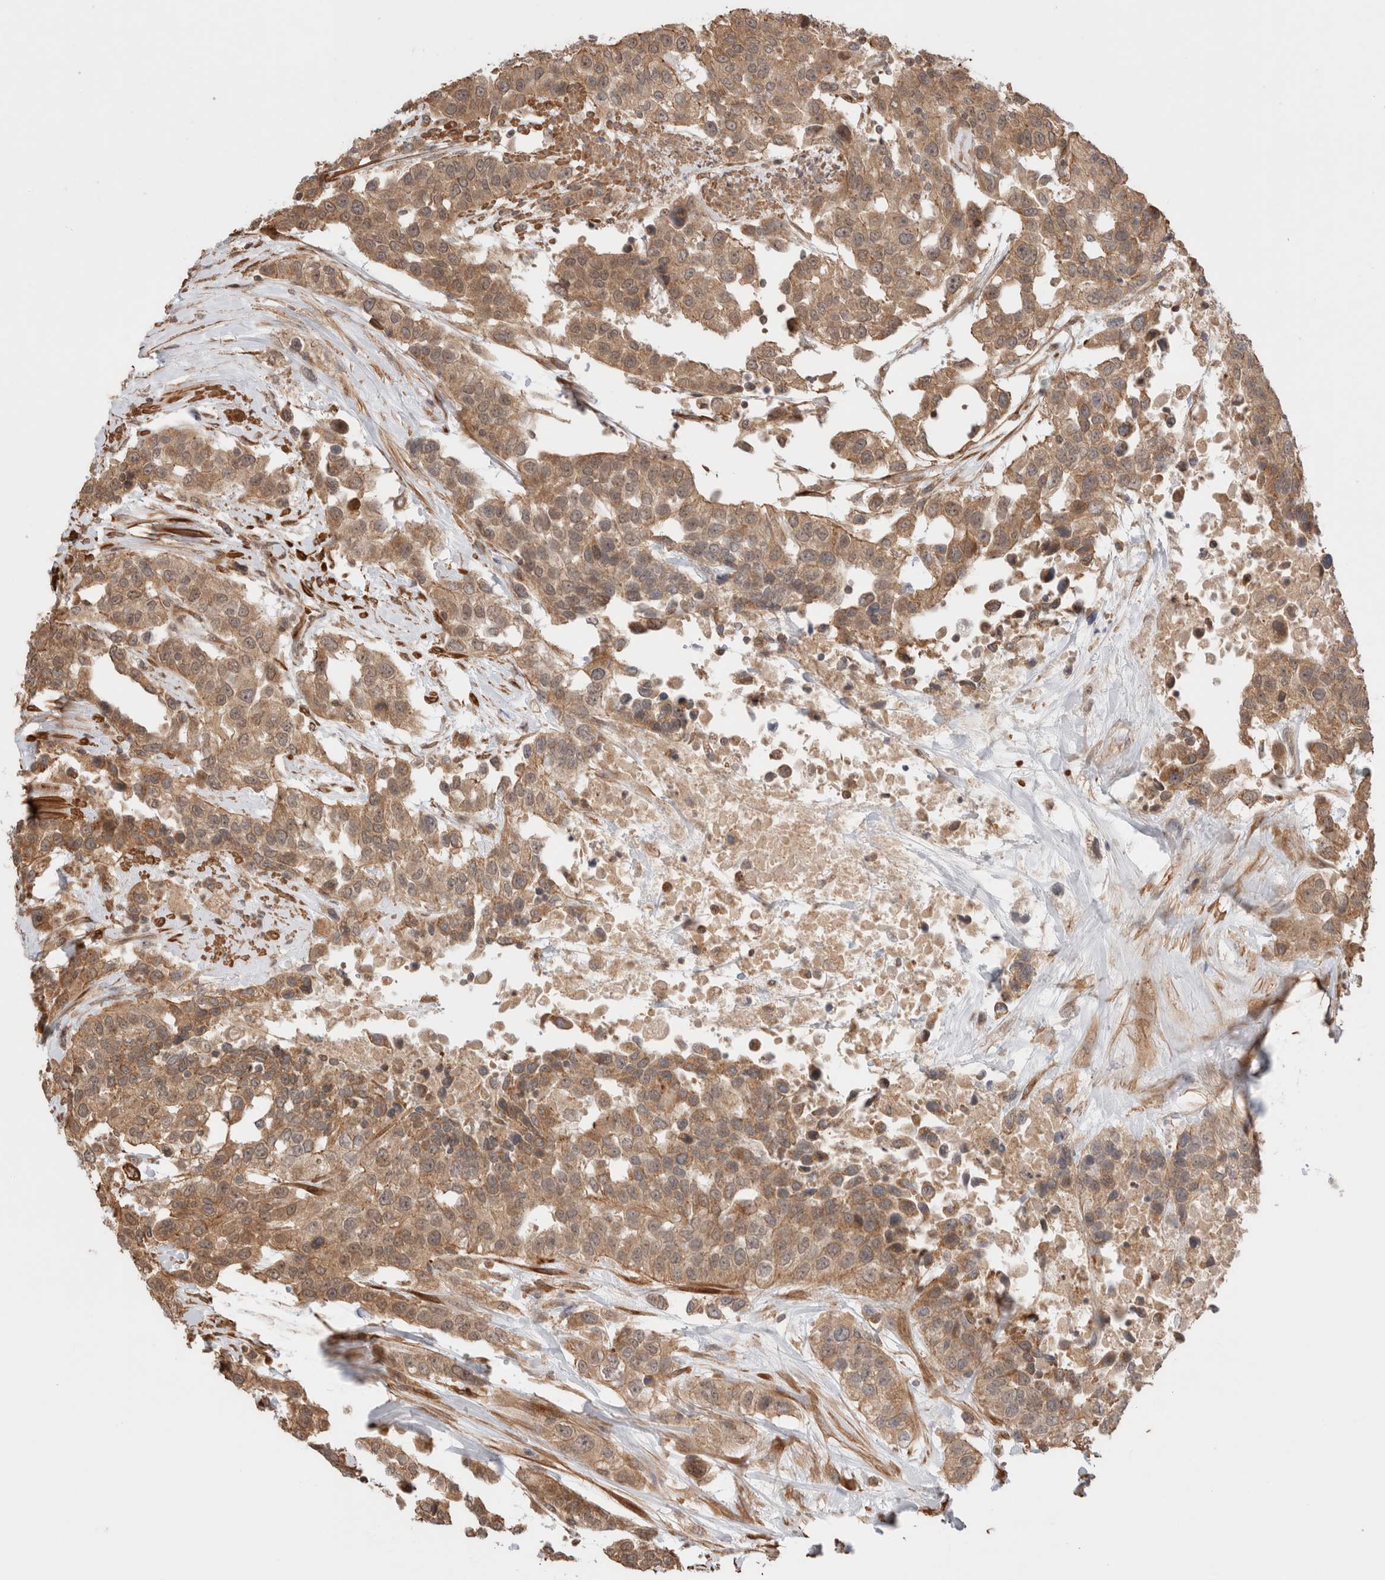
{"staining": {"intensity": "moderate", "quantity": ">75%", "location": "cytoplasmic/membranous"}, "tissue": "urothelial cancer", "cell_type": "Tumor cells", "image_type": "cancer", "snomed": [{"axis": "morphology", "description": "Urothelial carcinoma, High grade"}, {"axis": "topography", "description": "Urinary bladder"}], "caption": "This photomicrograph exhibits immunohistochemistry (IHC) staining of urothelial carcinoma (high-grade), with medium moderate cytoplasmic/membranous staining in about >75% of tumor cells.", "gene": "ZNF649", "patient": {"sex": "female", "age": 80}}